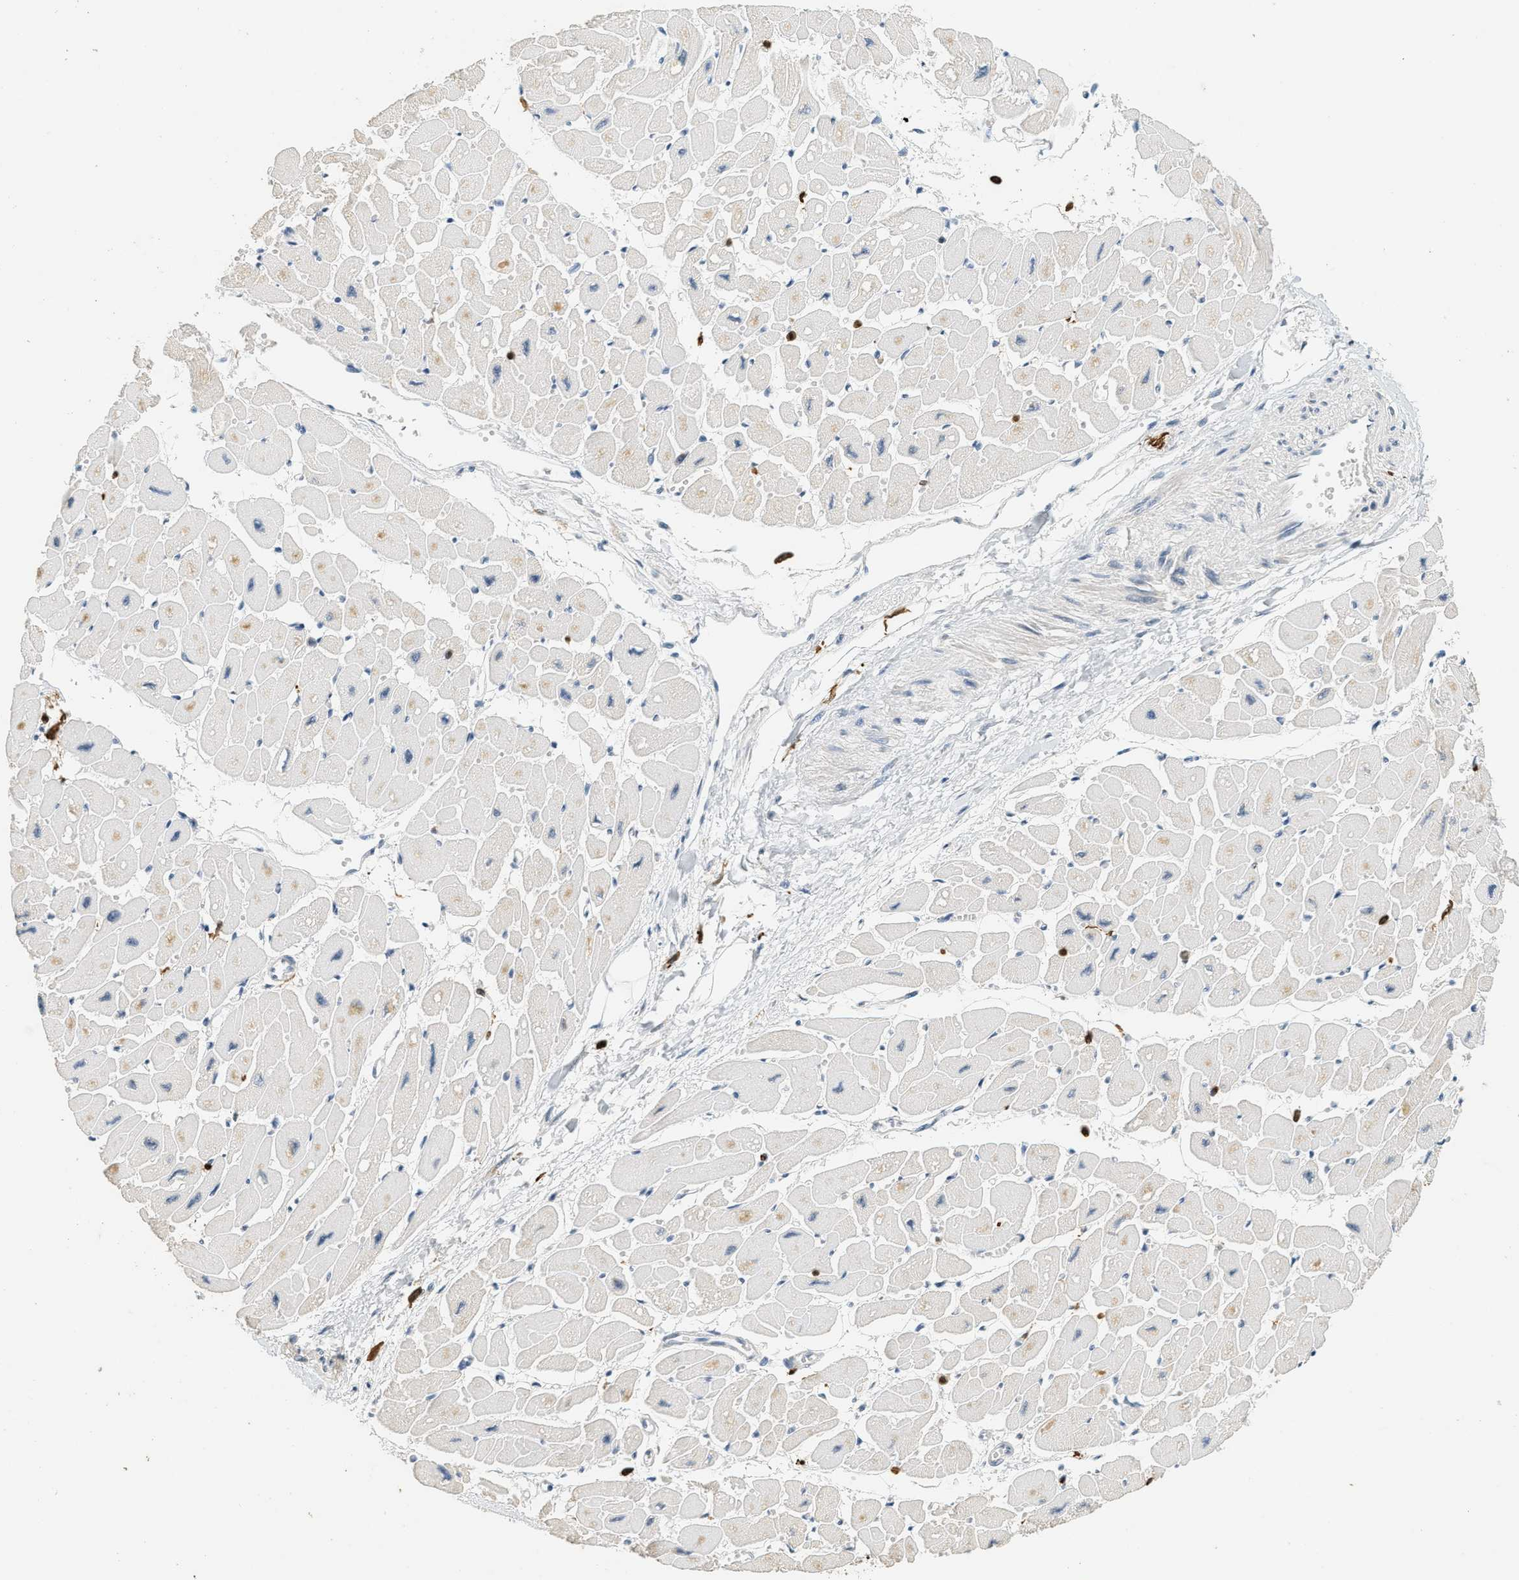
{"staining": {"intensity": "negative", "quantity": "none", "location": "none"}, "tissue": "heart muscle", "cell_type": "Cardiomyocytes", "image_type": "normal", "snomed": [{"axis": "morphology", "description": "Normal tissue, NOS"}, {"axis": "topography", "description": "Heart"}], "caption": "A high-resolution histopathology image shows immunohistochemistry (IHC) staining of benign heart muscle, which demonstrates no significant staining in cardiomyocytes.", "gene": "LSP1", "patient": {"sex": "female", "age": 54}}